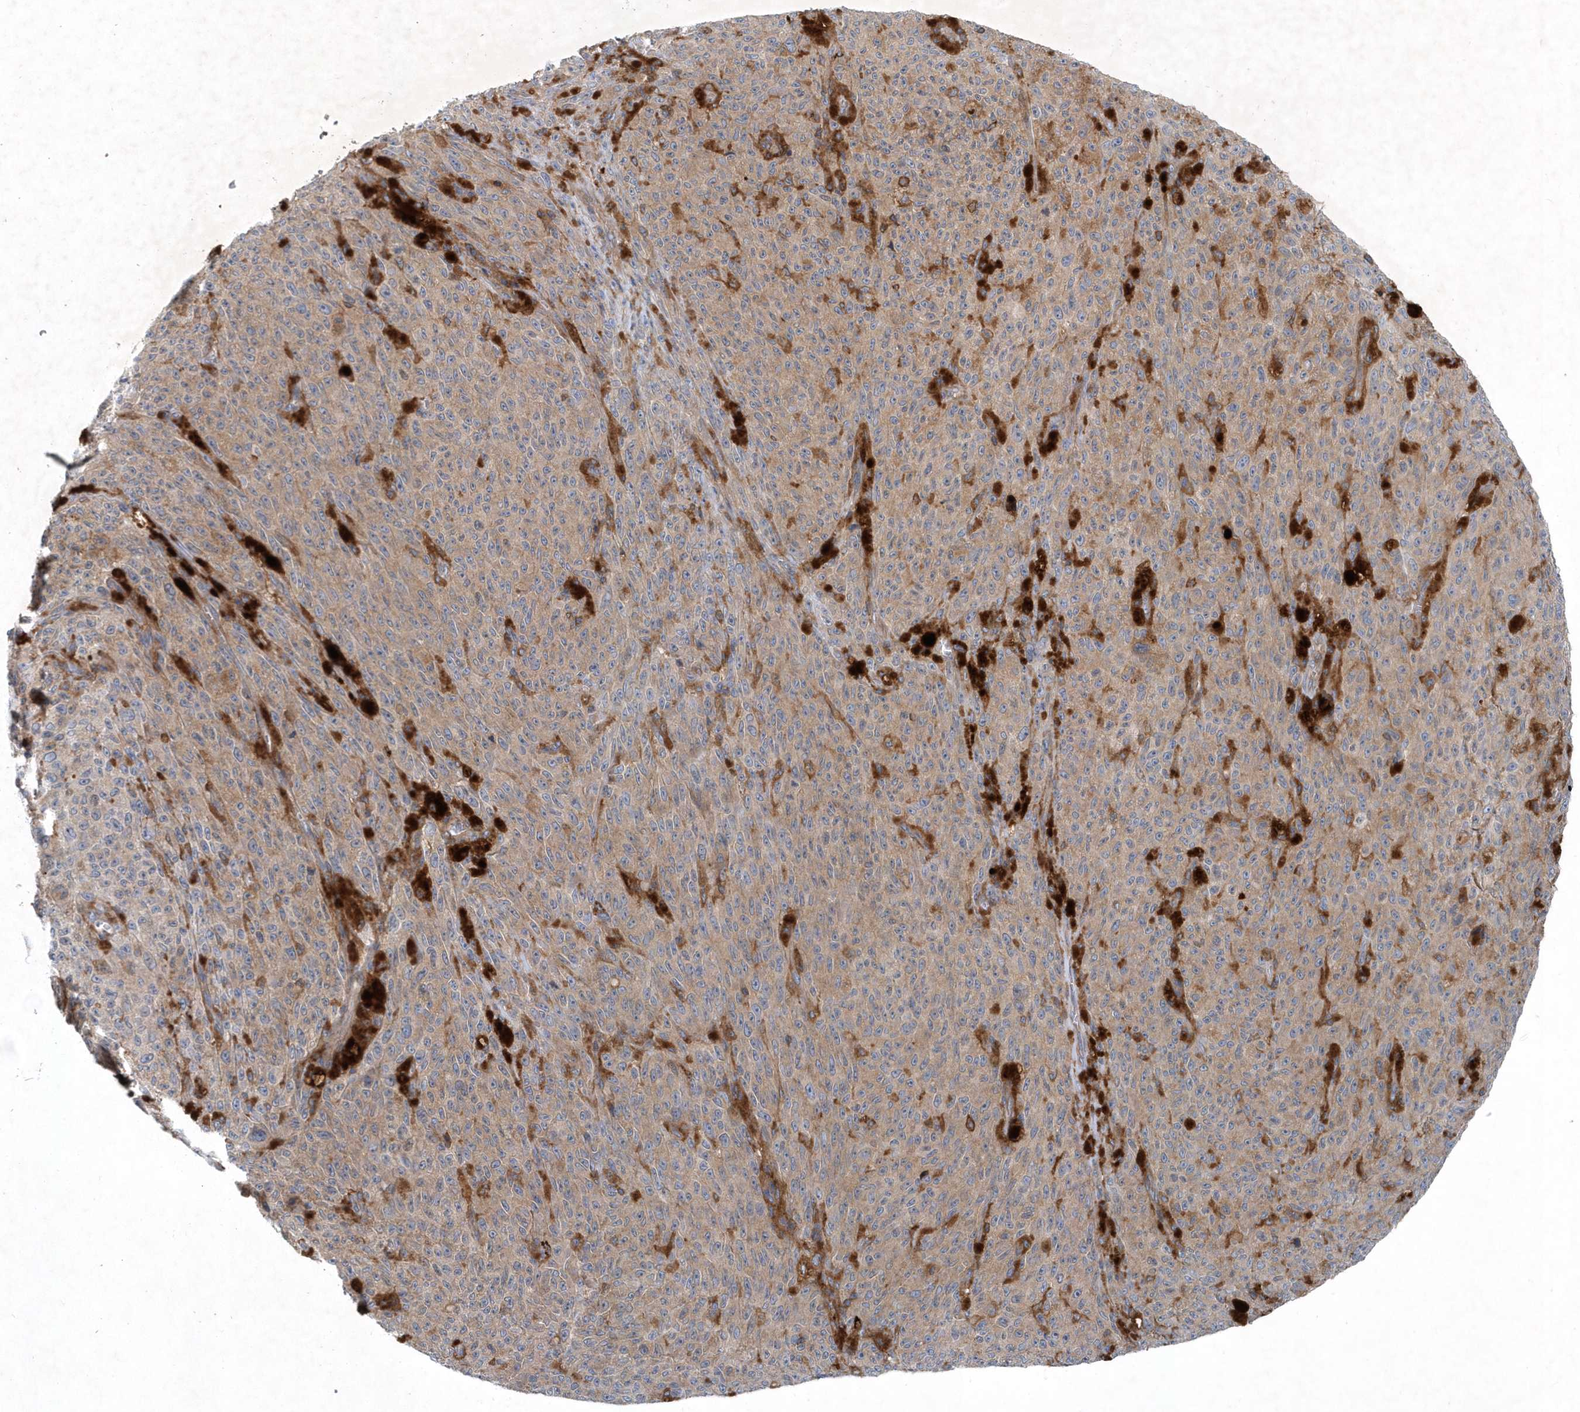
{"staining": {"intensity": "weak", "quantity": ">75%", "location": "cytoplasmic/membranous"}, "tissue": "melanoma", "cell_type": "Tumor cells", "image_type": "cancer", "snomed": [{"axis": "morphology", "description": "Malignant melanoma, NOS"}, {"axis": "topography", "description": "Skin"}], "caption": "High-power microscopy captured an immunohistochemistry histopathology image of malignant melanoma, revealing weak cytoplasmic/membranous staining in approximately >75% of tumor cells.", "gene": "P2RY10", "patient": {"sex": "female", "age": 82}}